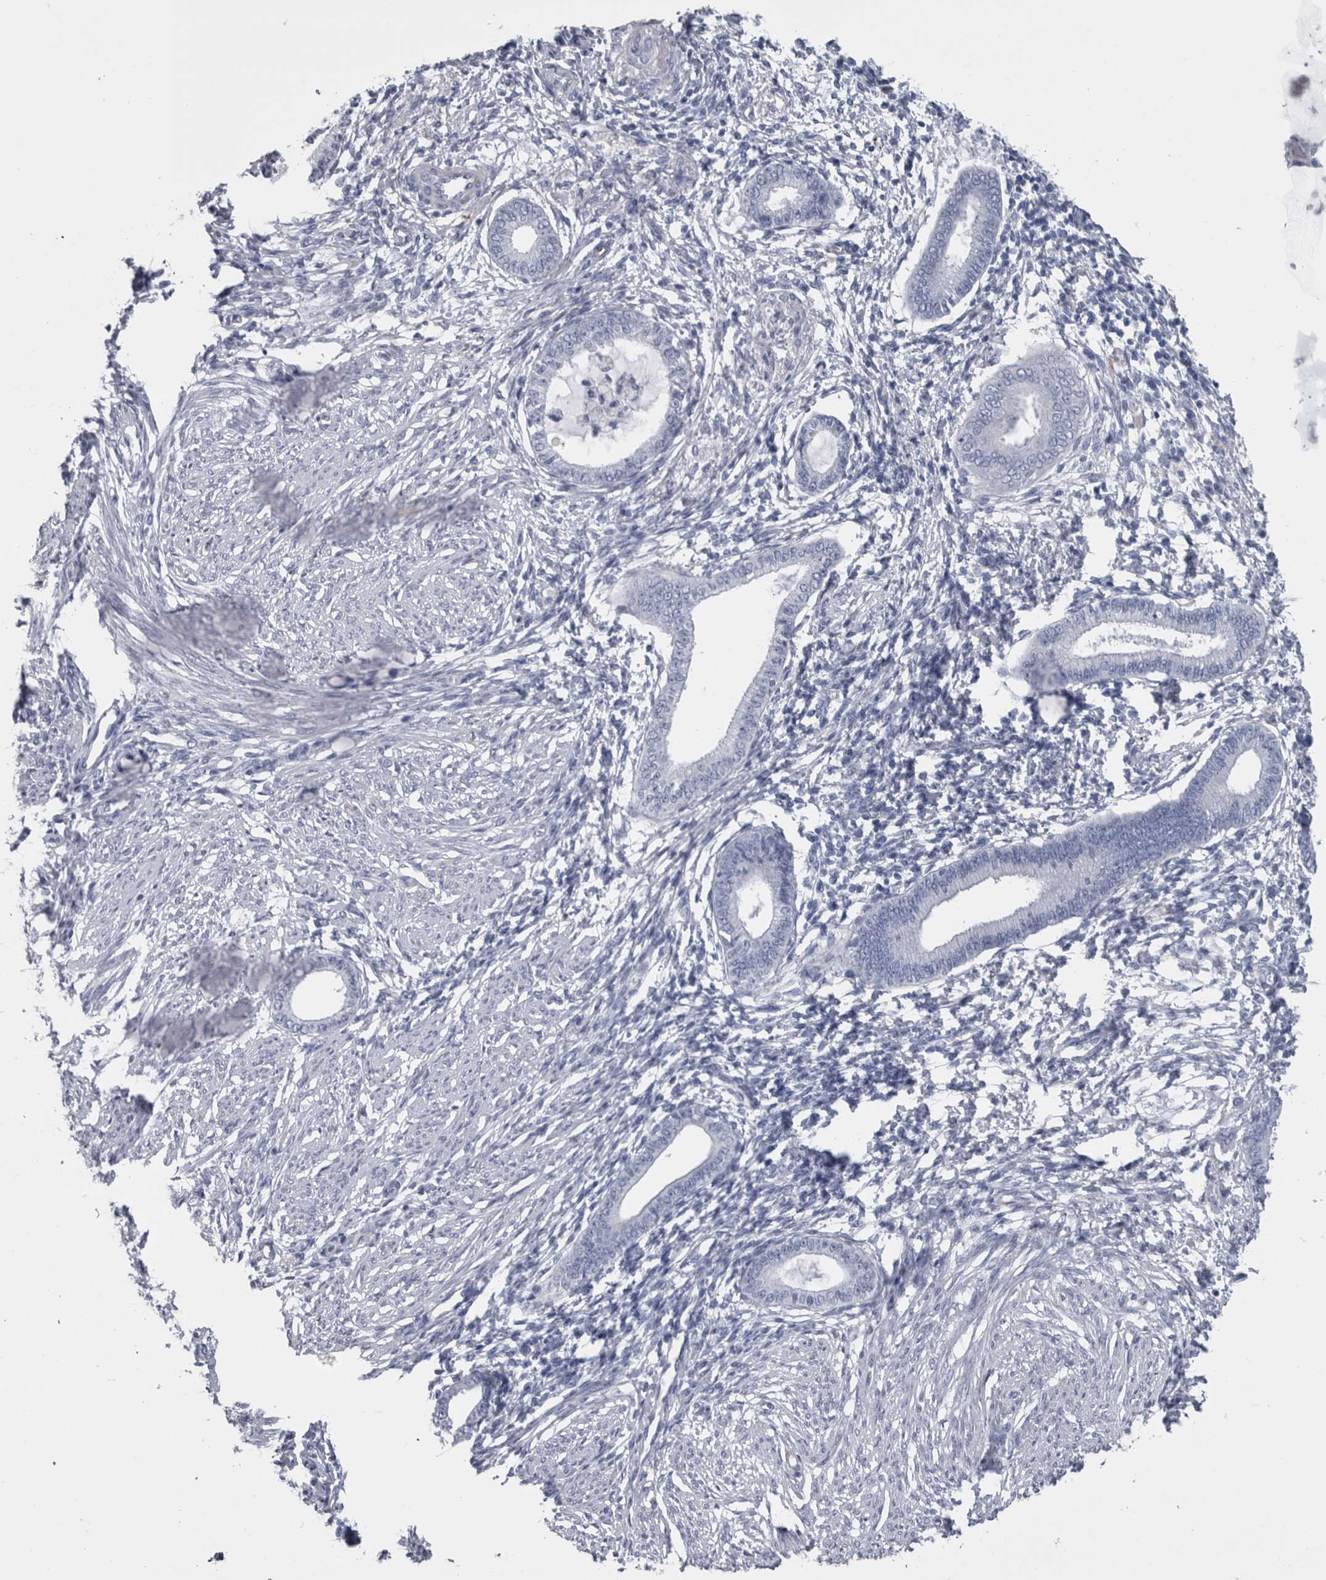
{"staining": {"intensity": "negative", "quantity": "none", "location": "none"}, "tissue": "endometrium", "cell_type": "Cells in endometrial stroma", "image_type": "normal", "snomed": [{"axis": "morphology", "description": "Normal tissue, NOS"}, {"axis": "topography", "description": "Endometrium"}], "caption": "Histopathology image shows no significant protein positivity in cells in endometrial stroma of normal endometrium. (Brightfield microscopy of DAB (3,3'-diaminobenzidine) immunohistochemistry at high magnification).", "gene": "VWDE", "patient": {"sex": "female", "age": 56}}